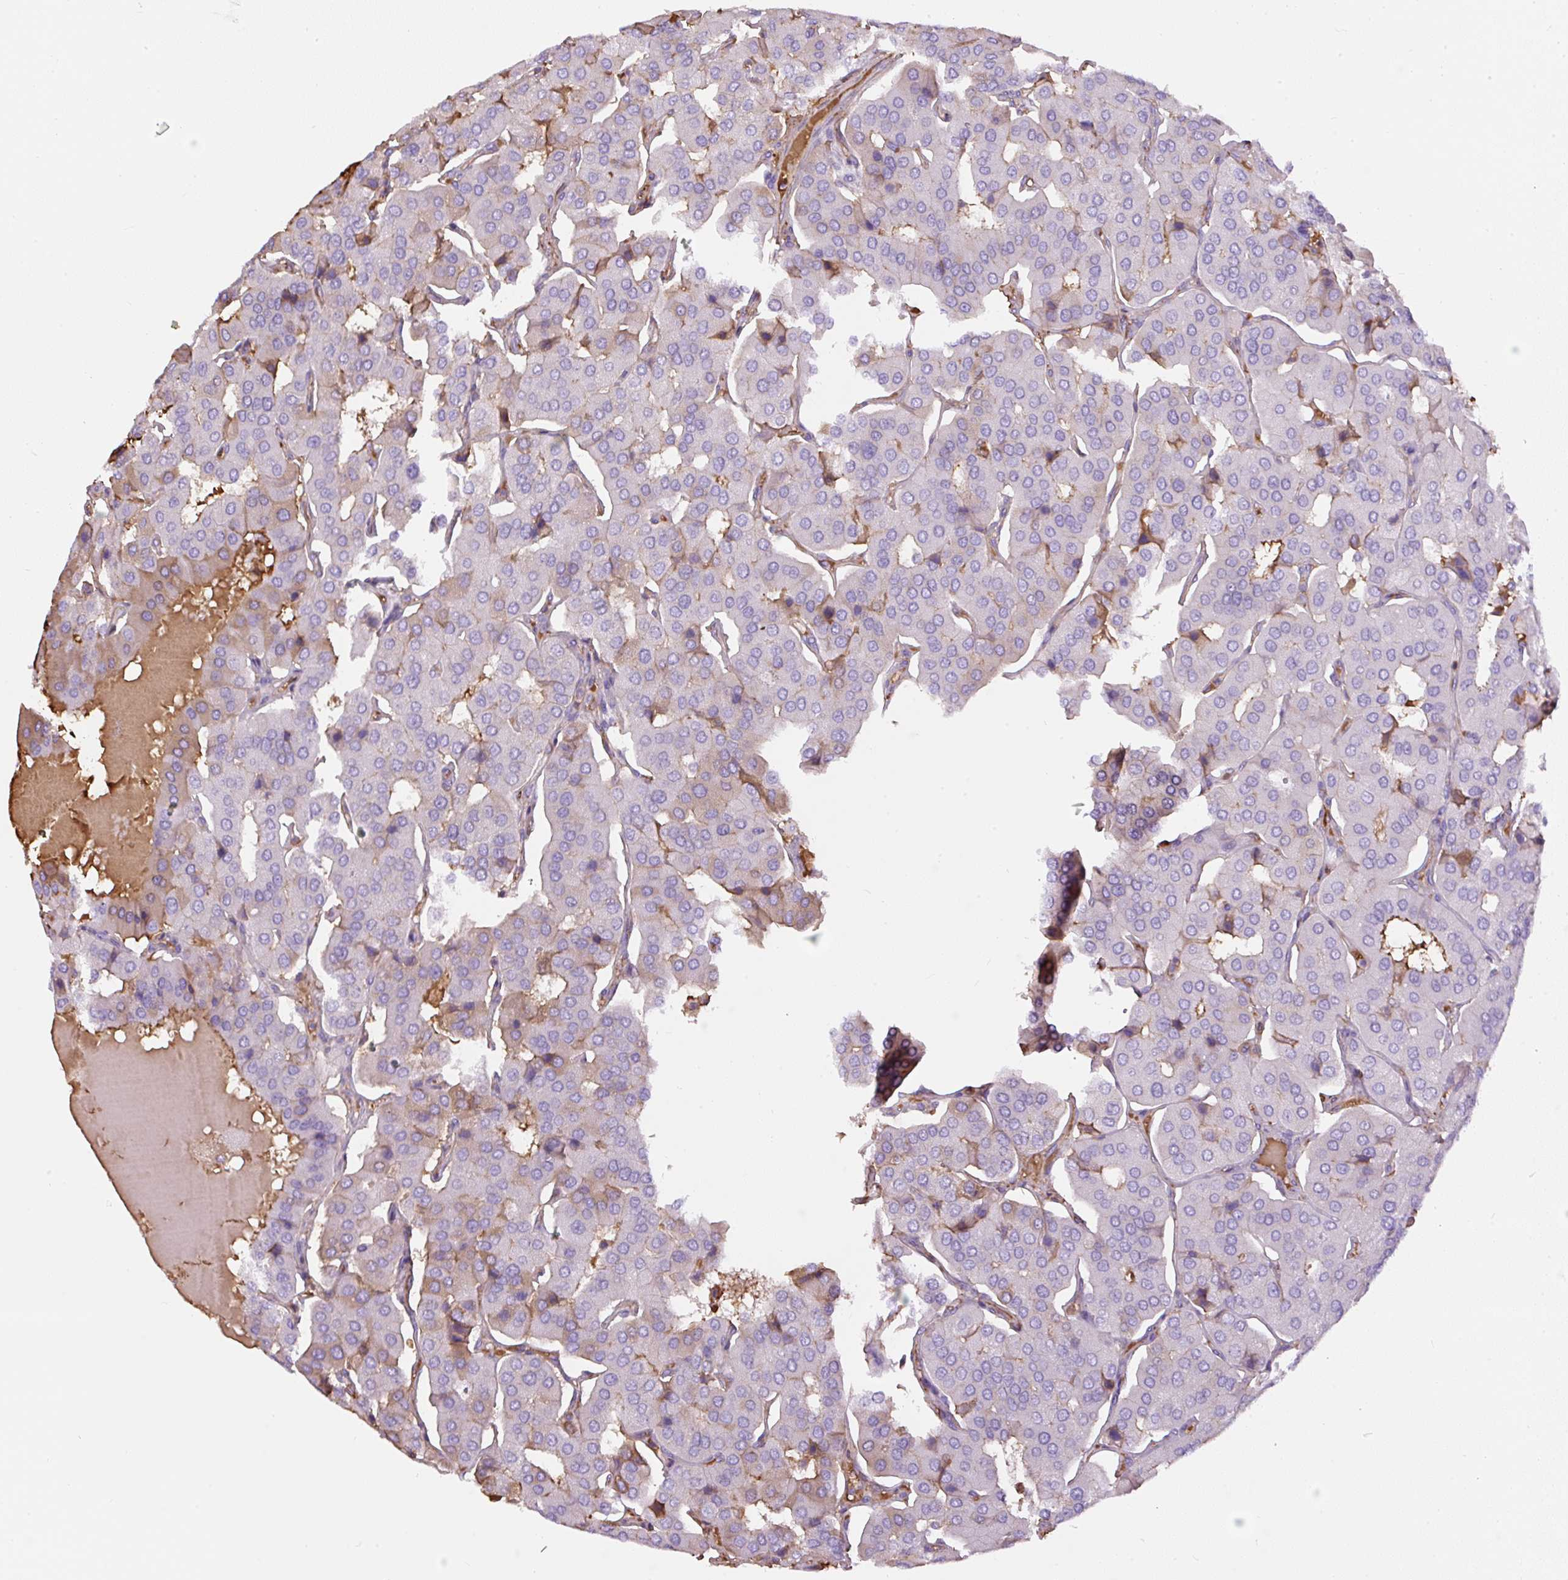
{"staining": {"intensity": "moderate", "quantity": "<25%", "location": "cytoplasmic/membranous"}, "tissue": "parathyroid gland", "cell_type": "Glandular cells", "image_type": "normal", "snomed": [{"axis": "morphology", "description": "Normal tissue, NOS"}, {"axis": "morphology", "description": "Adenoma, NOS"}, {"axis": "topography", "description": "Parathyroid gland"}], "caption": "Glandular cells display moderate cytoplasmic/membranous expression in approximately <25% of cells in normal parathyroid gland.", "gene": "APOA1", "patient": {"sex": "female", "age": 86}}